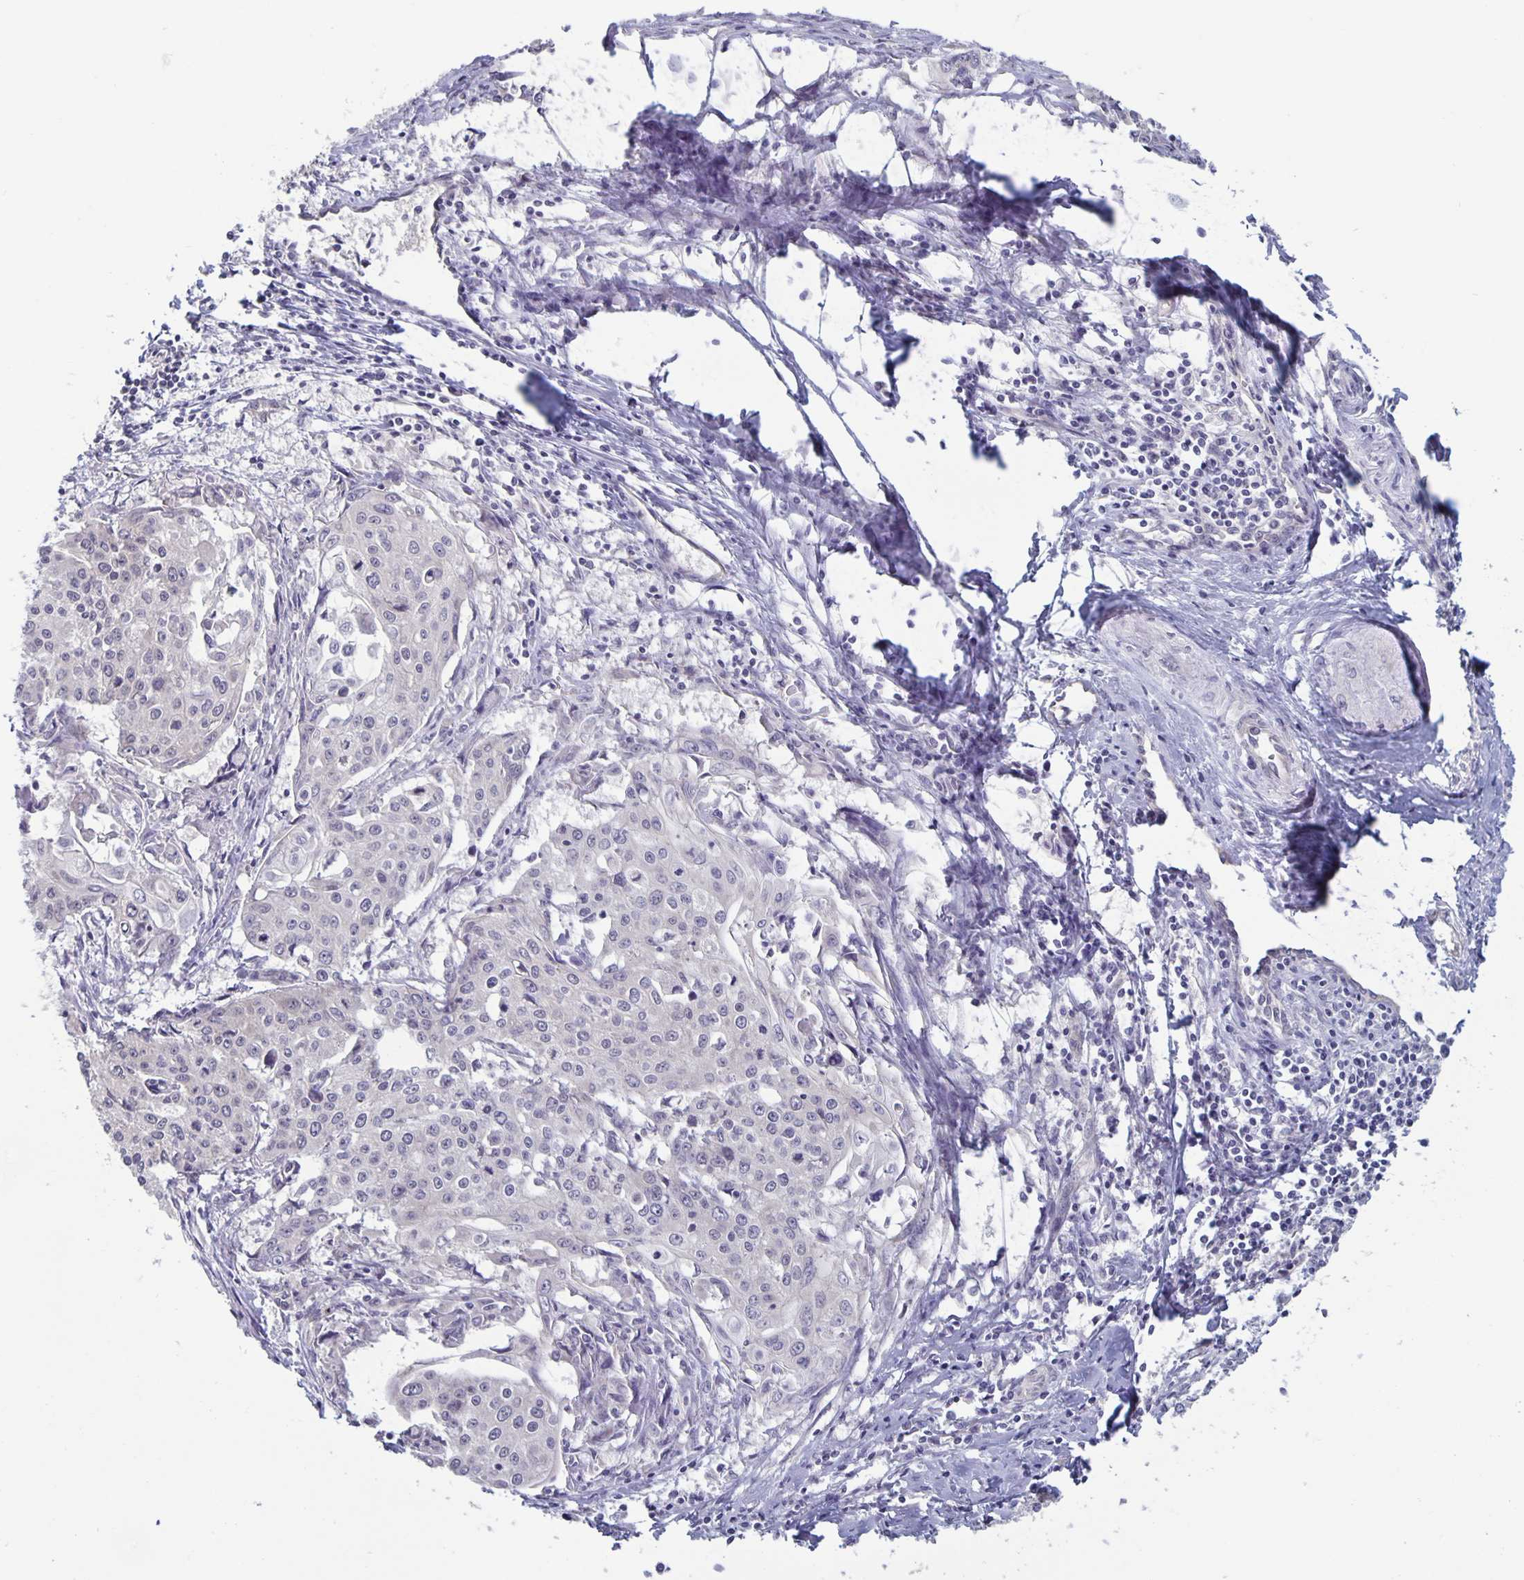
{"staining": {"intensity": "negative", "quantity": "none", "location": "none"}, "tissue": "cervical cancer", "cell_type": "Tumor cells", "image_type": "cancer", "snomed": [{"axis": "morphology", "description": "Squamous cell carcinoma, NOS"}, {"axis": "topography", "description": "Cervix"}], "caption": "The immunohistochemistry (IHC) micrograph has no significant staining in tumor cells of cervical cancer tissue.", "gene": "PLCB3", "patient": {"sex": "female", "age": 38}}